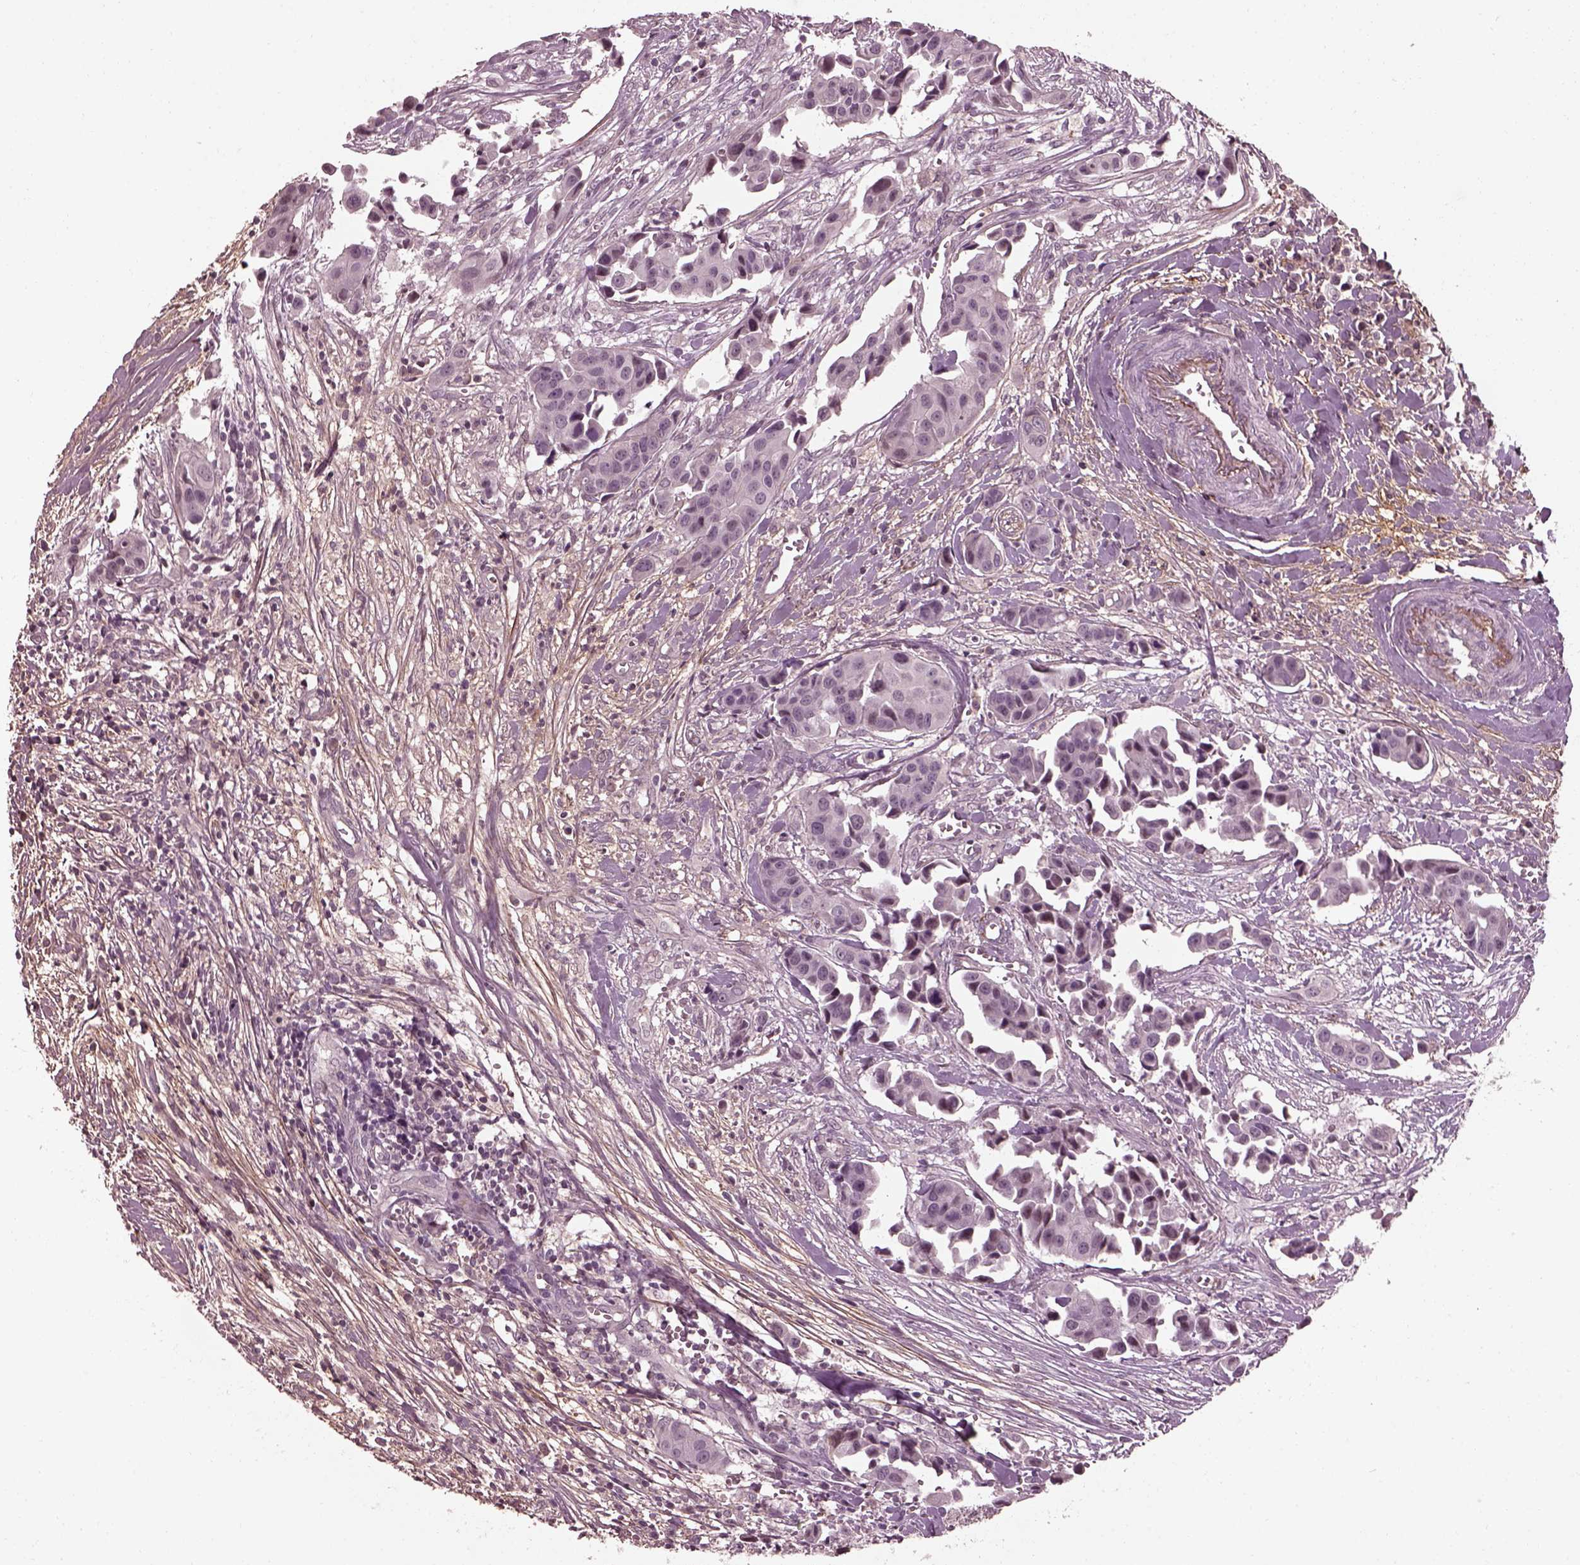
{"staining": {"intensity": "negative", "quantity": "none", "location": "none"}, "tissue": "head and neck cancer", "cell_type": "Tumor cells", "image_type": "cancer", "snomed": [{"axis": "morphology", "description": "Adenocarcinoma, NOS"}, {"axis": "topography", "description": "Head-Neck"}], "caption": "Head and neck cancer (adenocarcinoma) was stained to show a protein in brown. There is no significant positivity in tumor cells. (Brightfield microscopy of DAB (3,3'-diaminobenzidine) immunohistochemistry (IHC) at high magnification).", "gene": "EFEMP1", "patient": {"sex": "male", "age": 76}}